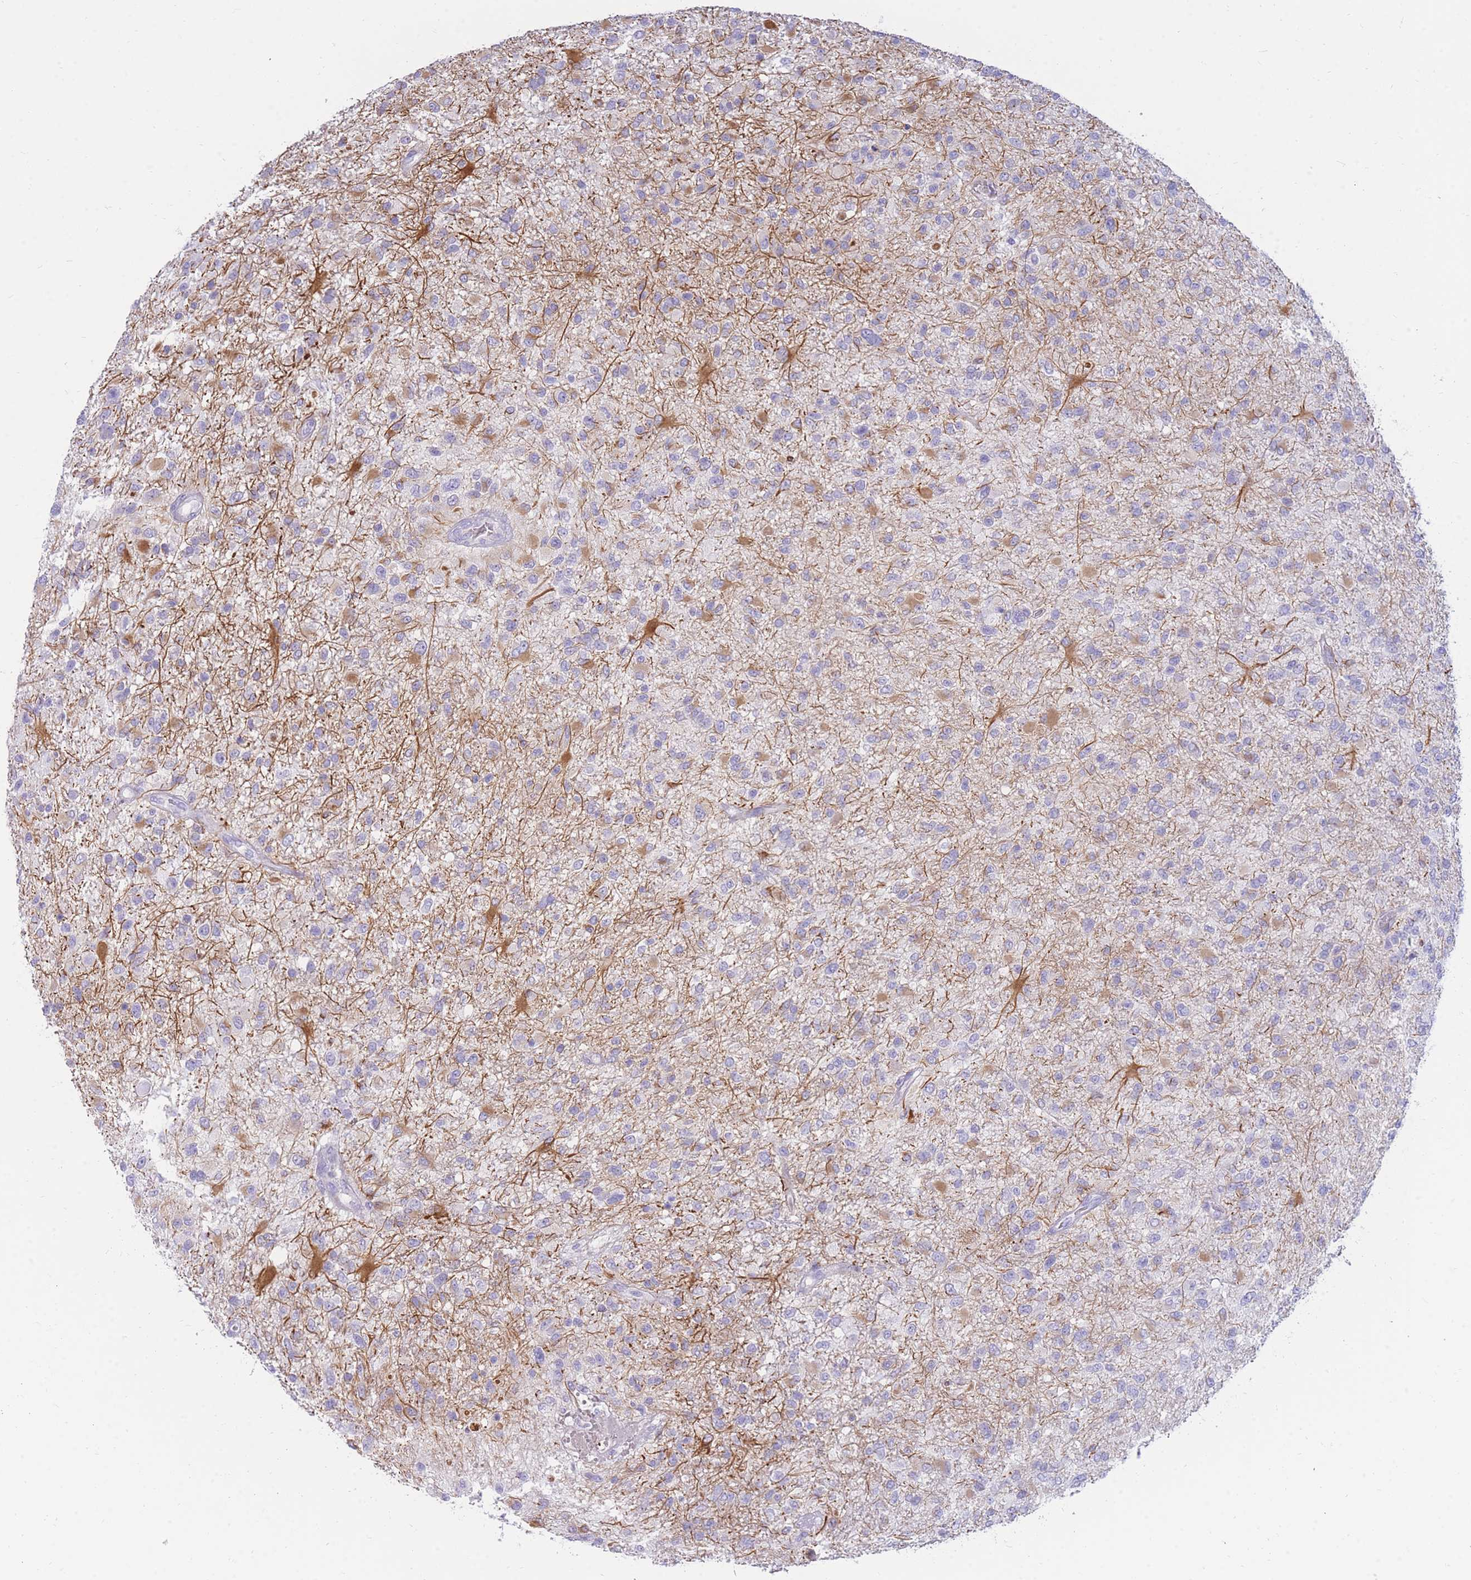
{"staining": {"intensity": "weak", "quantity": "<25%", "location": "cytoplasmic/membranous"}, "tissue": "glioma", "cell_type": "Tumor cells", "image_type": "cancer", "snomed": [{"axis": "morphology", "description": "Glioma, malignant, High grade"}, {"axis": "topography", "description": "Brain"}], "caption": "An image of human malignant glioma (high-grade) is negative for staining in tumor cells. (Brightfield microscopy of DAB IHC at high magnification).", "gene": "NKX1-2", "patient": {"sex": "female", "age": 74}}